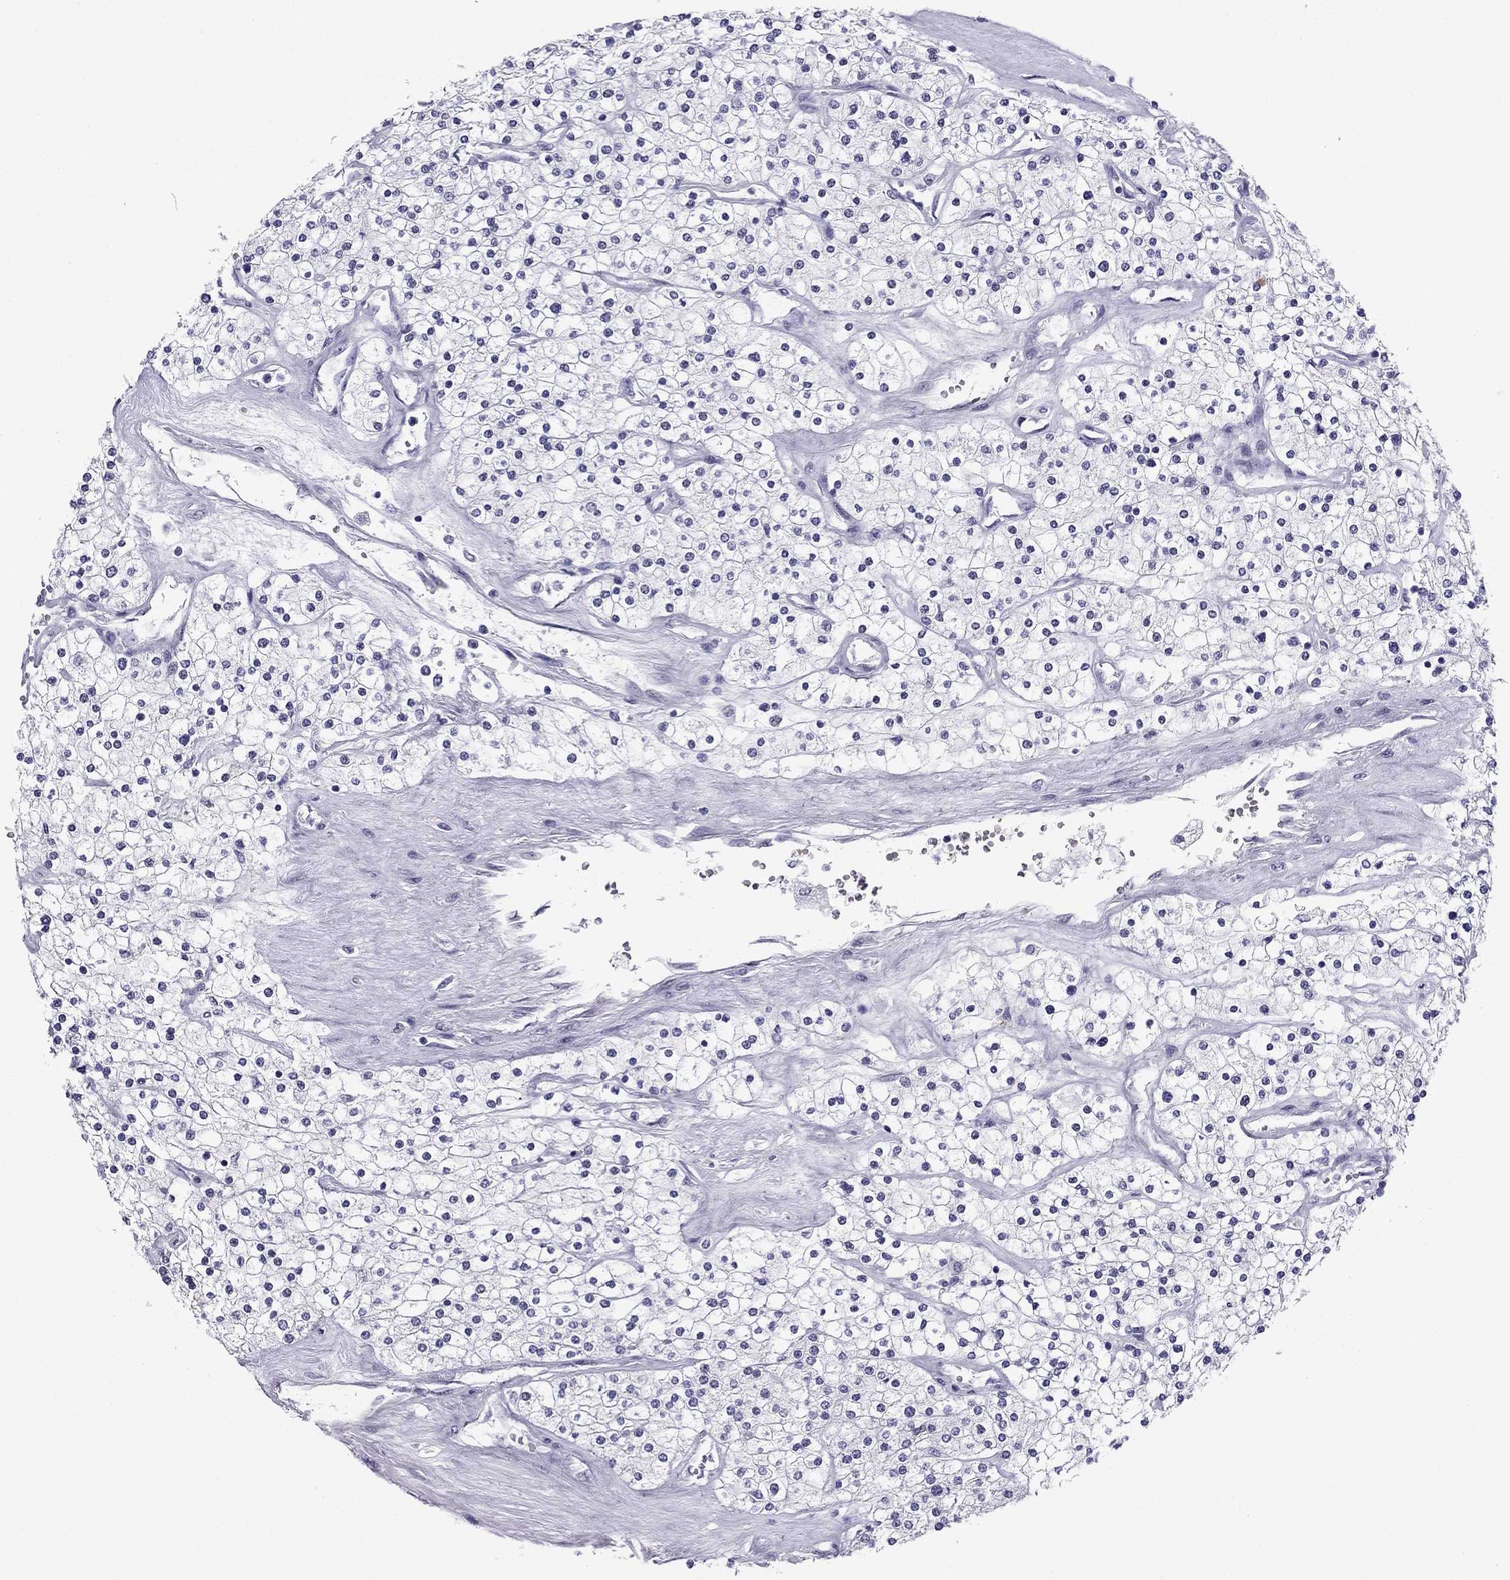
{"staining": {"intensity": "negative", "quantity": "none", "location": "none"}, "tissue": "renal cancer", "cell_type": "Tumor cells", "image_type": "cancer", "snomed": [{"axis": "morphology", "description": "Adenocarcinoma, NOS"}, {"axis": "topography", "description": "Kidney"}], "caption": "Immunohistochemical staining of human renal cancer (adenocarcinoma) displays no significant positivity in tumor cells. (DAB (3,3'-diaminobenzidine) immunohistochemistry, high magnification).", "gene": "MYLK3", "patient": {"sex": "male", "age": 80}}